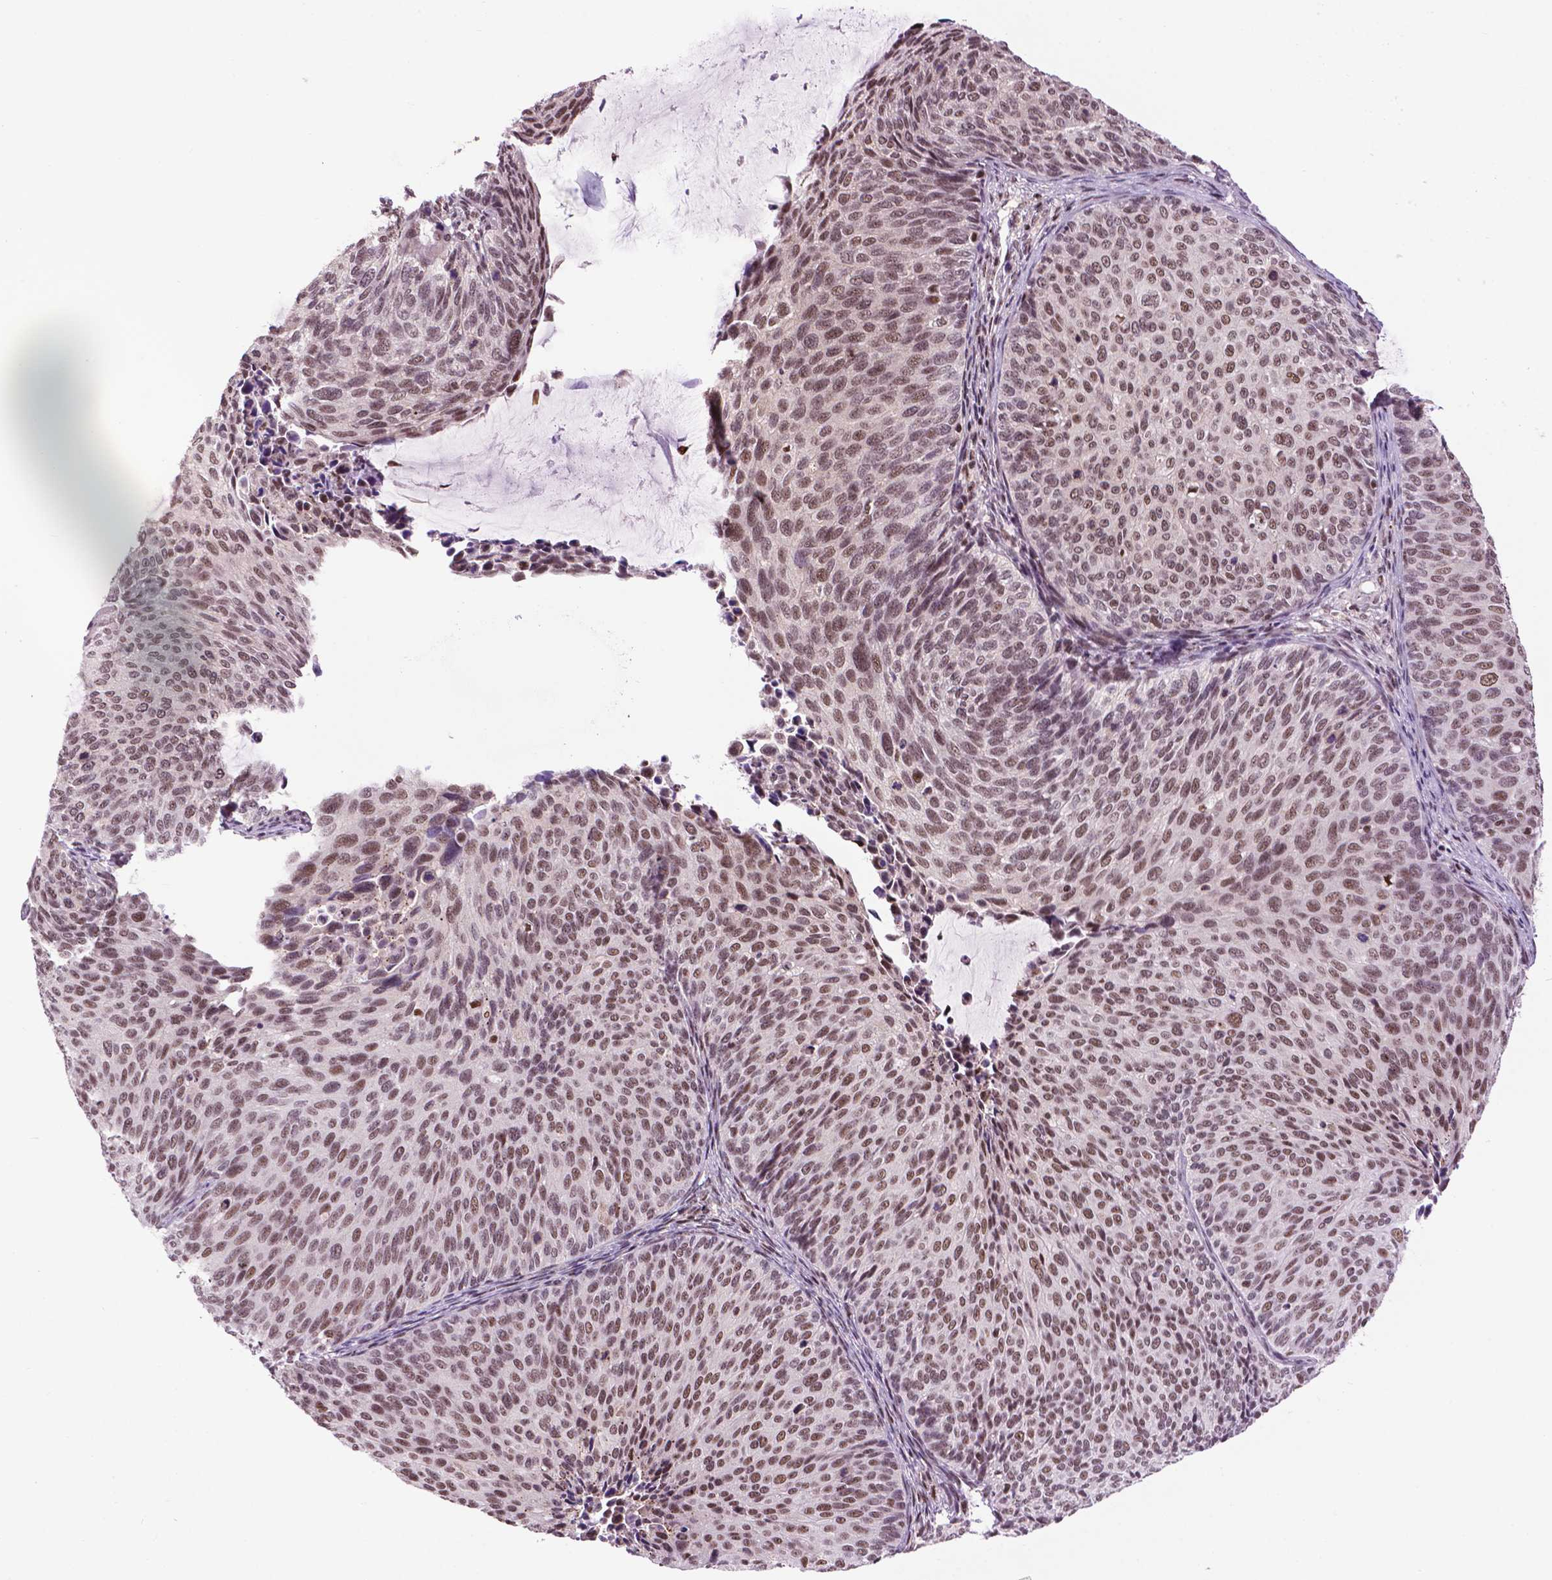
{"staining": {"intensity": "moderate", "quantity": ">75%", "location": "nuclear"}, "tissue": "cervical cancer", "cell_type": "Tumor cells", "image_type": "cancer", "snomed": [{"axis": "morphology", "description": "Squamous cell carcinoma, NOS"}, {"axis": "topography", "description": "Cervix"}], "caption": "IHC image of cervical squamous cell carcinoma stained for a protein (brown), which shows medium levels of moderate nuclear expression in about >75% of tumor cells.", "gene": "EAF1", "patient": {"sex": "female", "age": 36}}